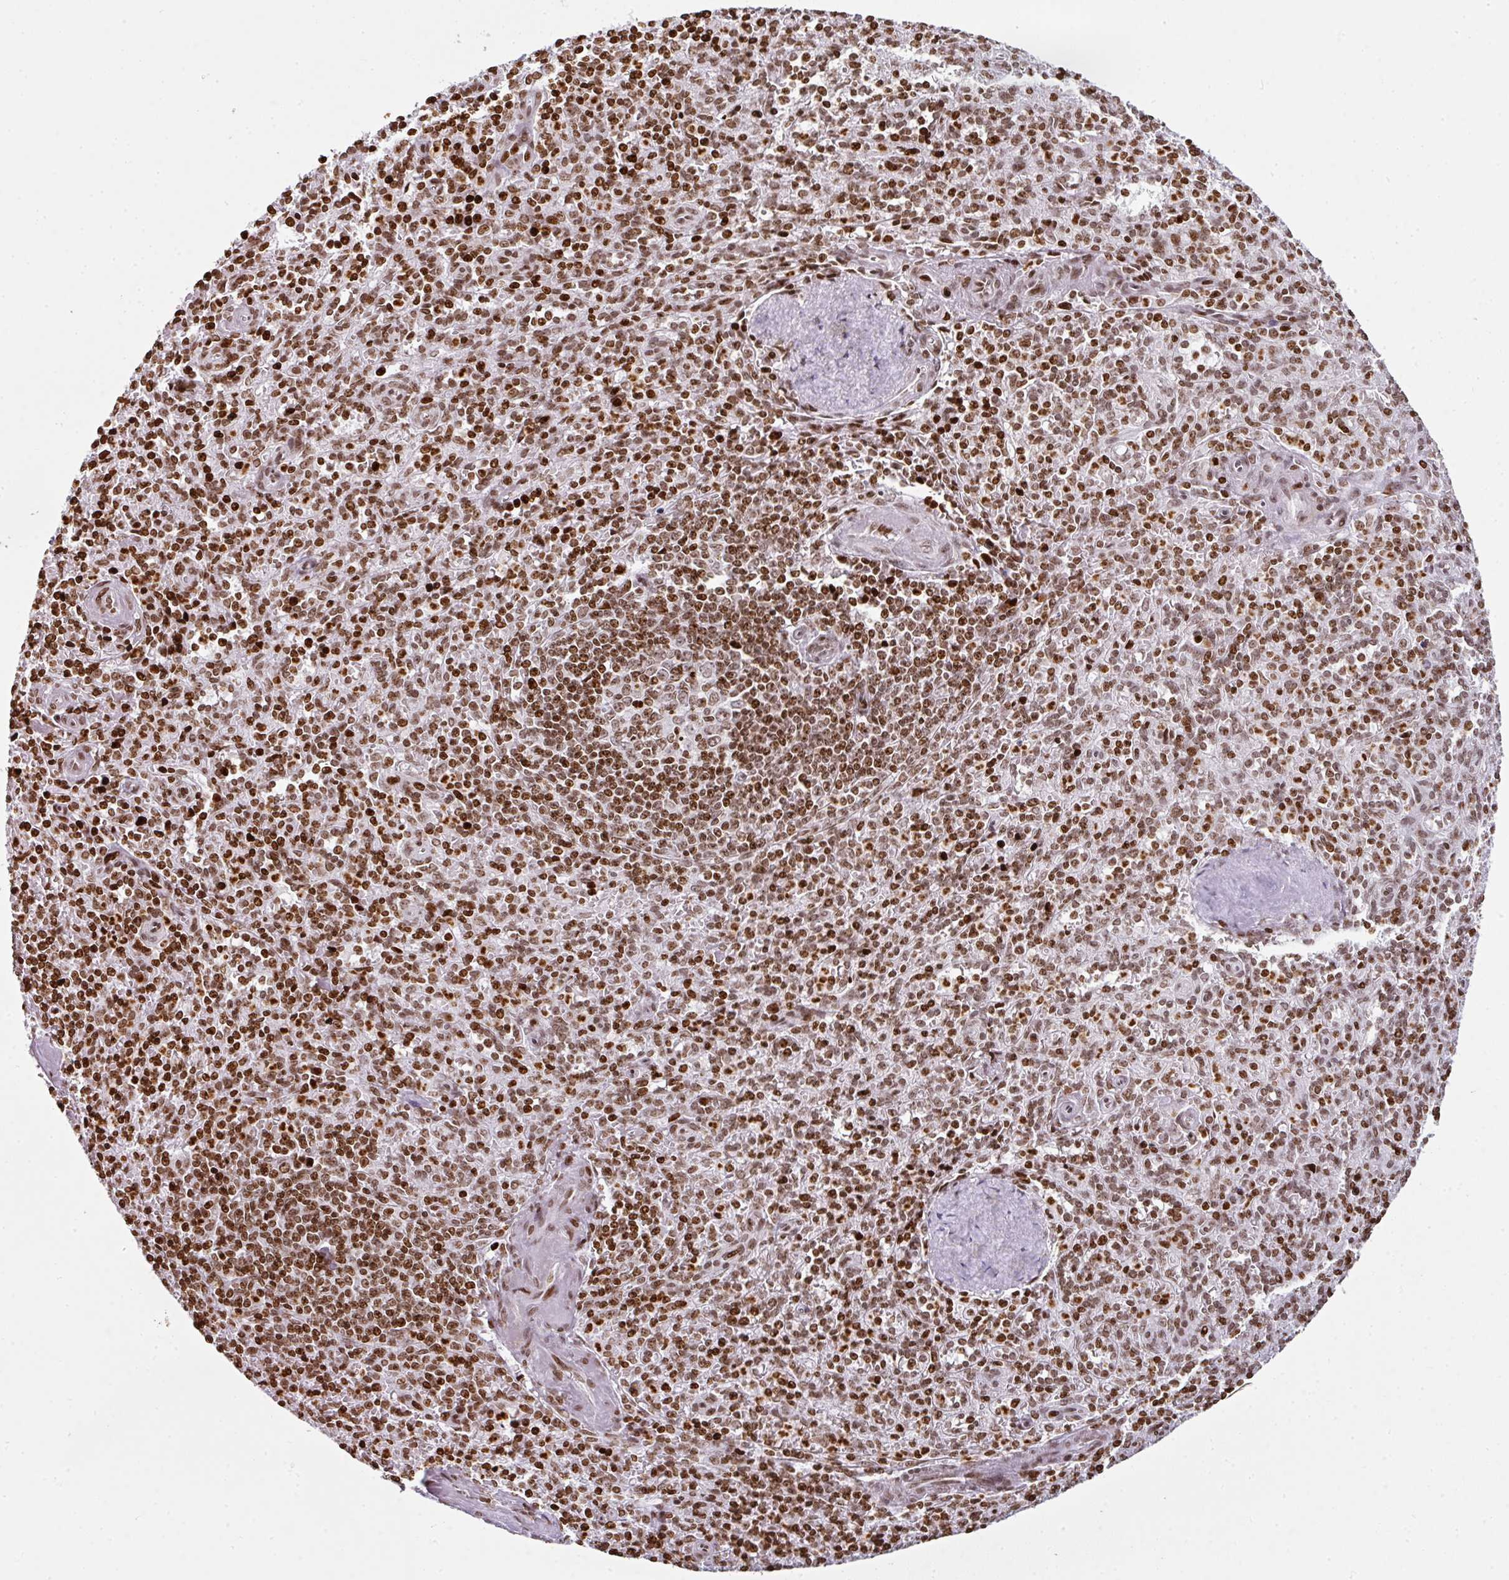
{"staining": {"intensity": "strong", "quantity": ">75%", "location": "nuclear"}, "tissue": "spleen", "cell_type": "Cells in red pulp", "image_type": "normal", "snomed": [{"axis": "morphology", "description": "Normal tissue, NOS"}, {"axis": "topography", "description": "Spleen"}], "caption": "Spleen was stained to show a protein in brown. There is high levels of strong nuclear expression in approximately >75% of cells in red pulp. The staining was performed using DAB (3,3'-diaminobenzidine) to visualize the protein expression in brown, while the nuclei were stained in blue with hematoxylin (Magnification: 20x).", "gene": "RASL11A", "patient": {"sex": "female", "age": 70}}